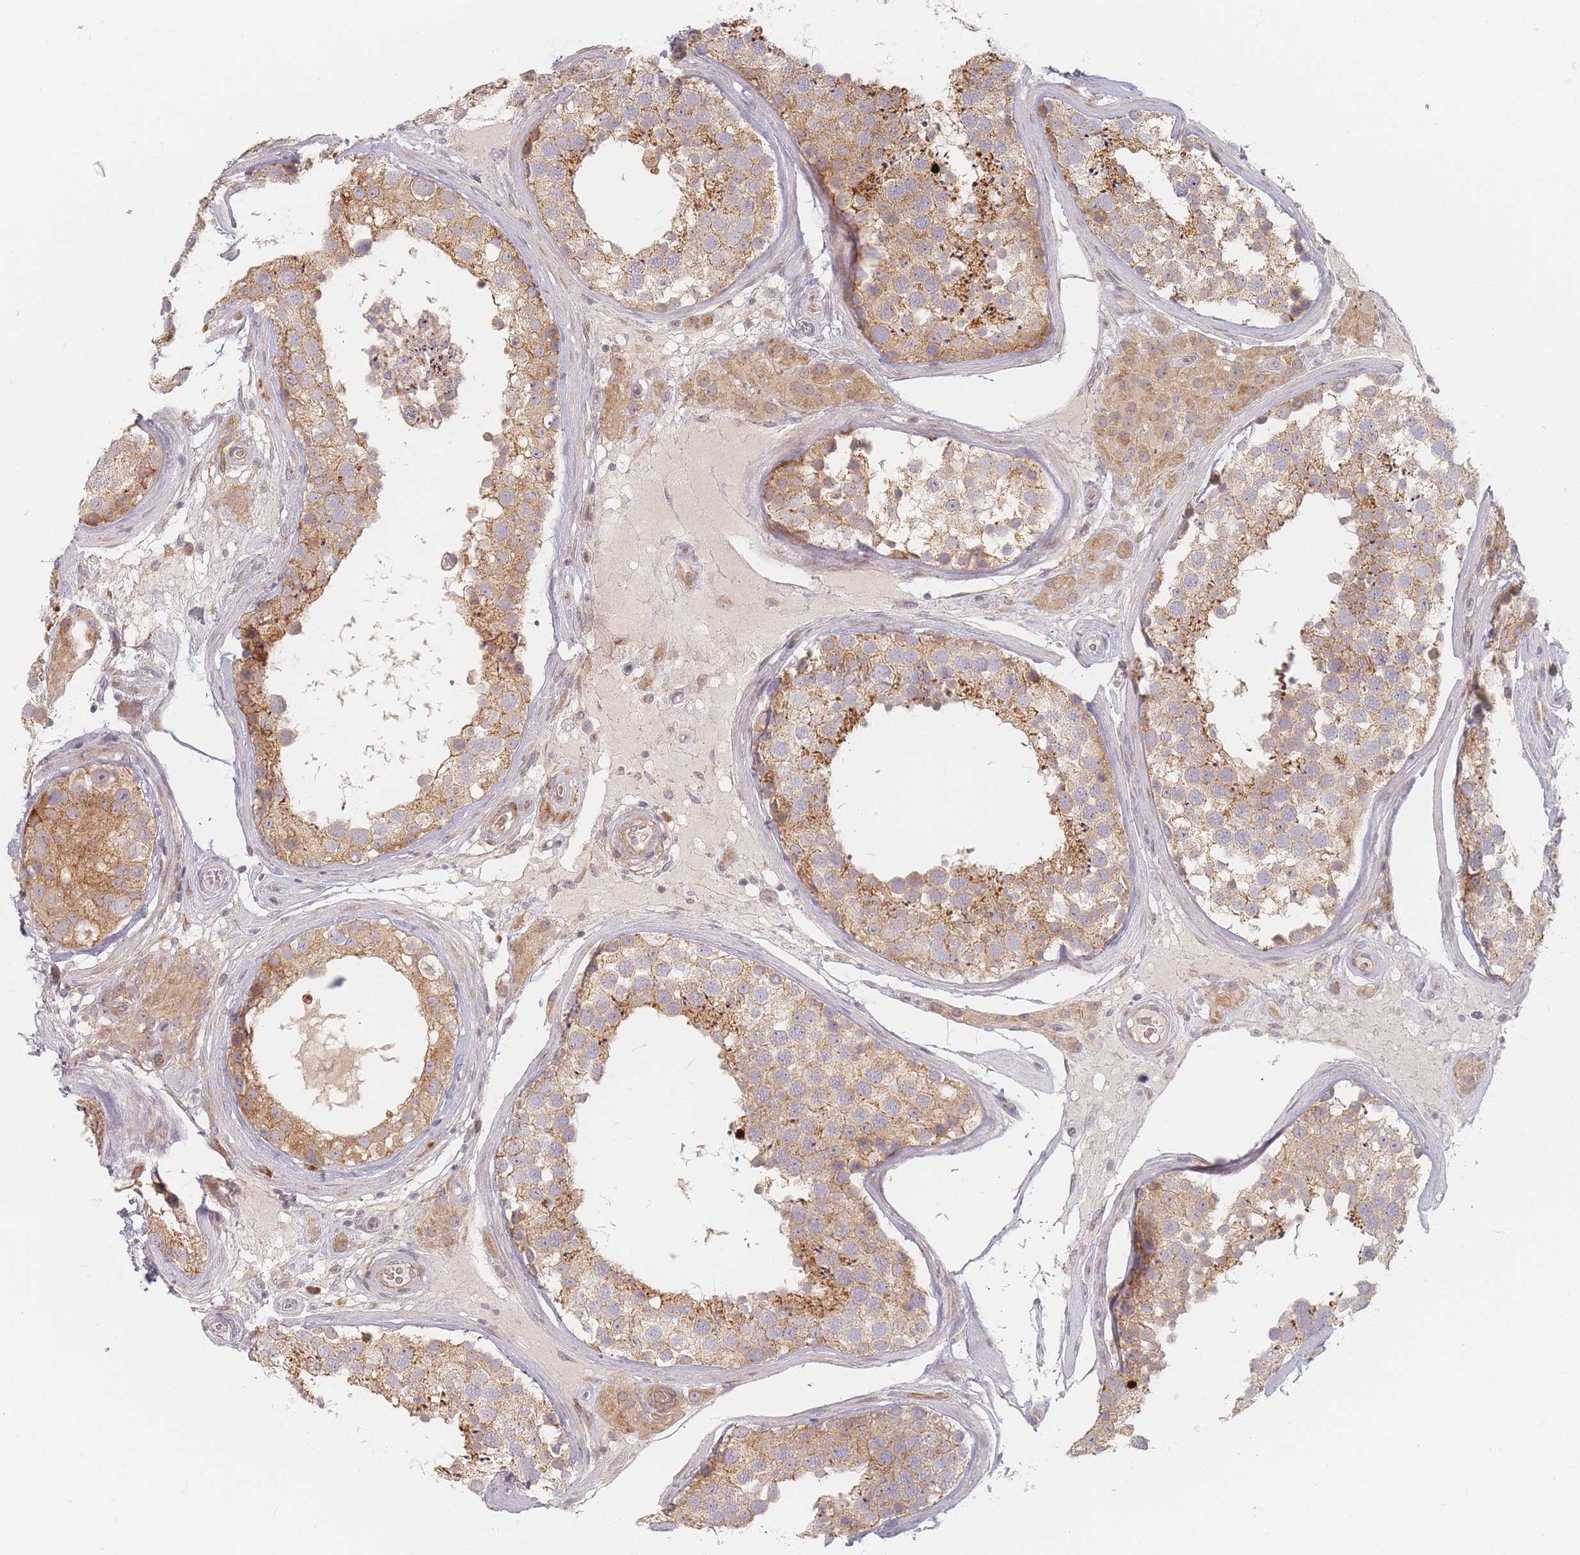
{"staining": {"intensity": "moderate", "quantity": ">75%", "location": "cytoplasmic/membranous"}, "tissue": "testis", "cell_type": "Cells in seminiferous ducts", "image_type": "normal", "snomed": [{"axis": "morphology", "description": "Normal tissue, NOS"}, {"axis": "topography", "description": "Testis"}], "caption": "A medium amount of moderate cytoplasmic/membranous staining is seen in about >75% of cells in seminiferous ducts in benign testis. The staining was performed using DAB to visualize the protein expression in brown, while the nuclei were stained in blue with hematoxylin (Magnification: 20x).", "gene": "ZKSCAN7", "patient": {"sex": "male", "age": 46}}